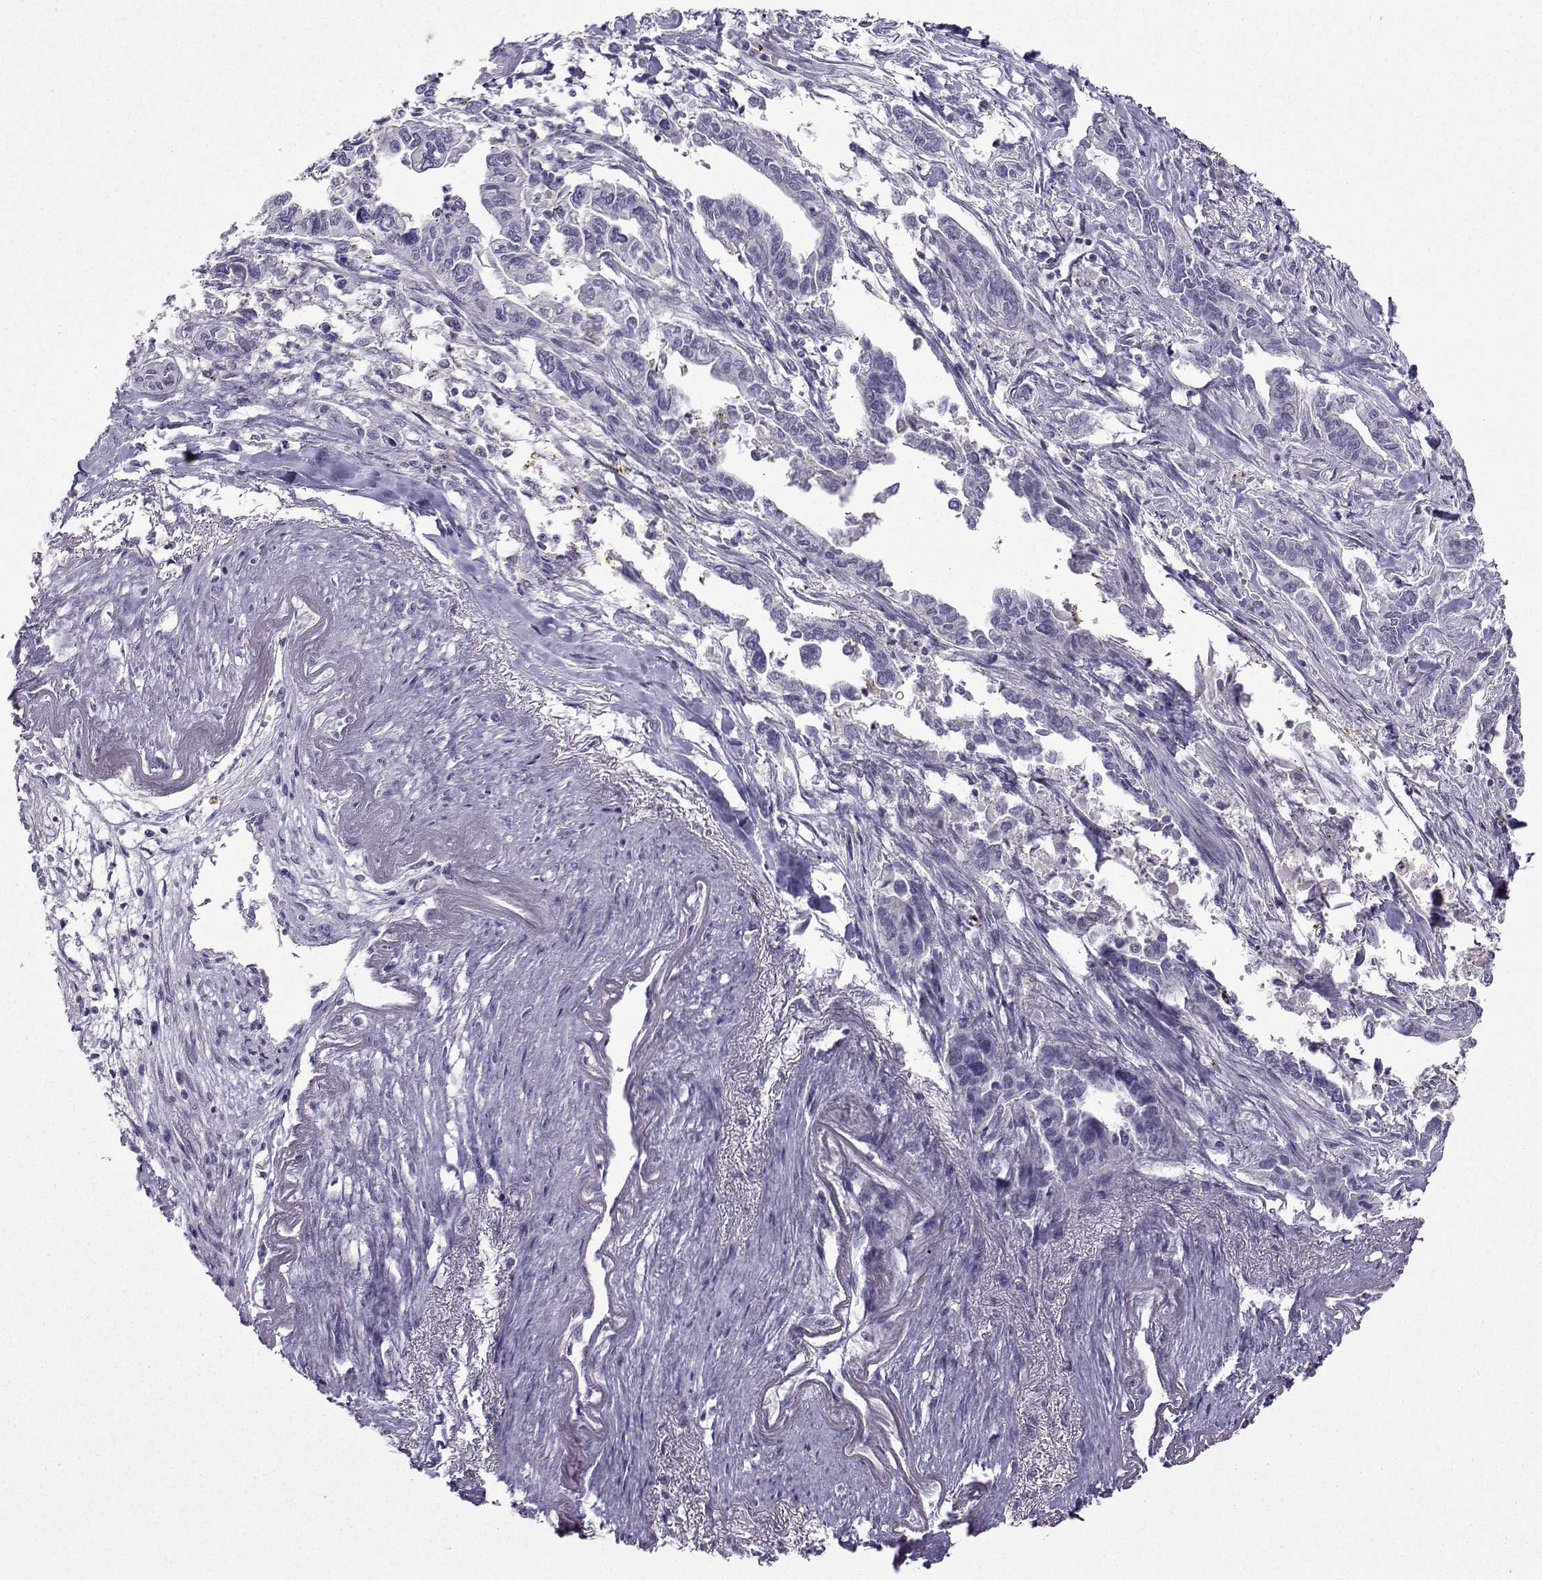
{"staining": {"intensity": "negative", "quantity": "none", "location": "none"}, "tissue": "pancreatic cancer", "cell_type": "Tumor cells", "image_type": "cancer", "snomed": [{"axis": "morphology", "description": "Adenocarcinoma, NOS"}, {"axis": "topography", "description": "Pancreas"}], "caption": "There is no significant expression in tumor cells of pancreatic cancer (adenocarcinoma).", "gene": "CRYBB1", "patient": {"sex": "male", "age": 60}}